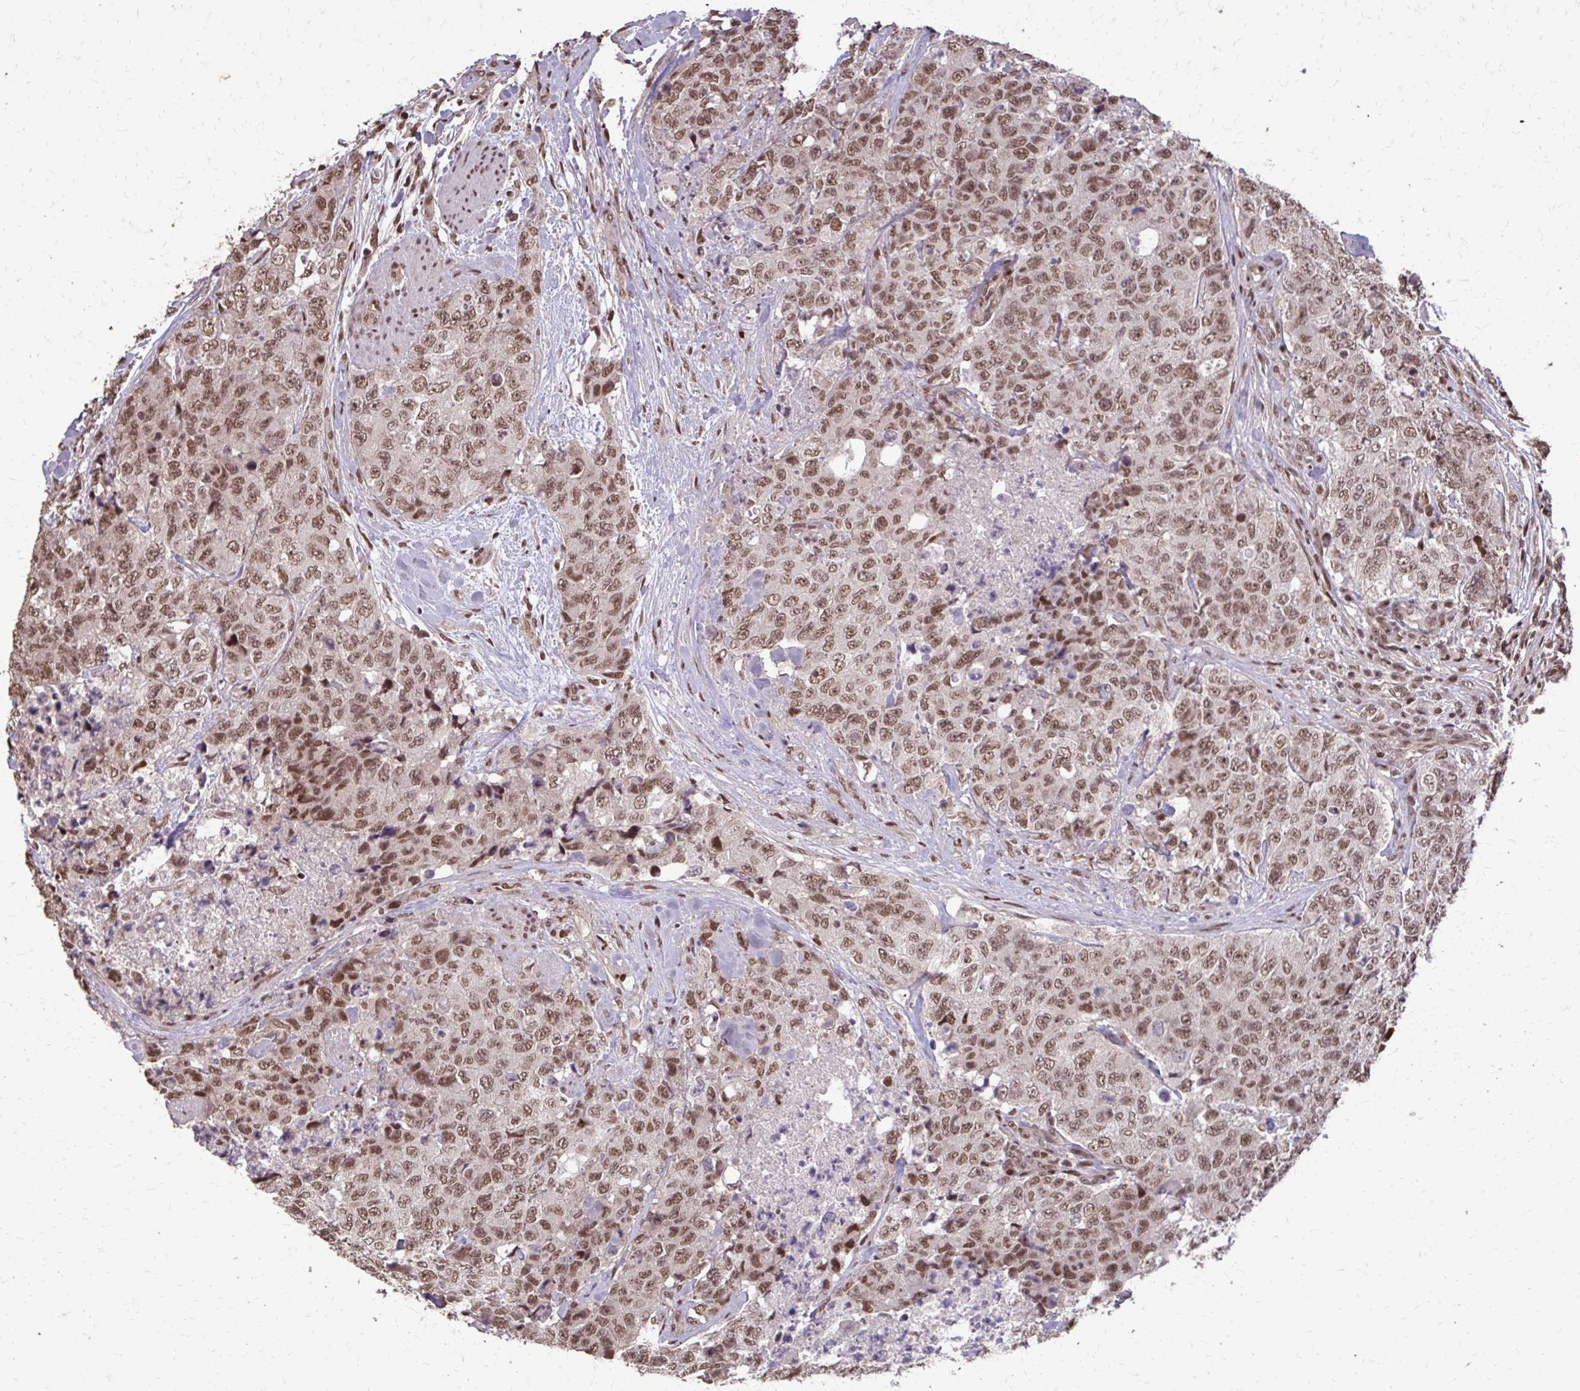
{"staining": {"intensity": "moderate", "quantity": ">75%", "location": "nuclear"}, "tissue": "urothelial cancer", "cell_type": "Tumor cells", "image_type": "cancer", "snomed": [{"axis": "morphology", "description": "Urothelial carcinoma, High grade"}, {"axis": "topography", "description": "Urinary bladder"}], "caption": "Immunohistochemistry (IHC) (DAB) staining of human urothelial cancer demonstrates moderate nuclear protein positivity in approximately >75% of tumor cells.", "gene": "SS18", "patient": {"sex": "female", "age": 78}}